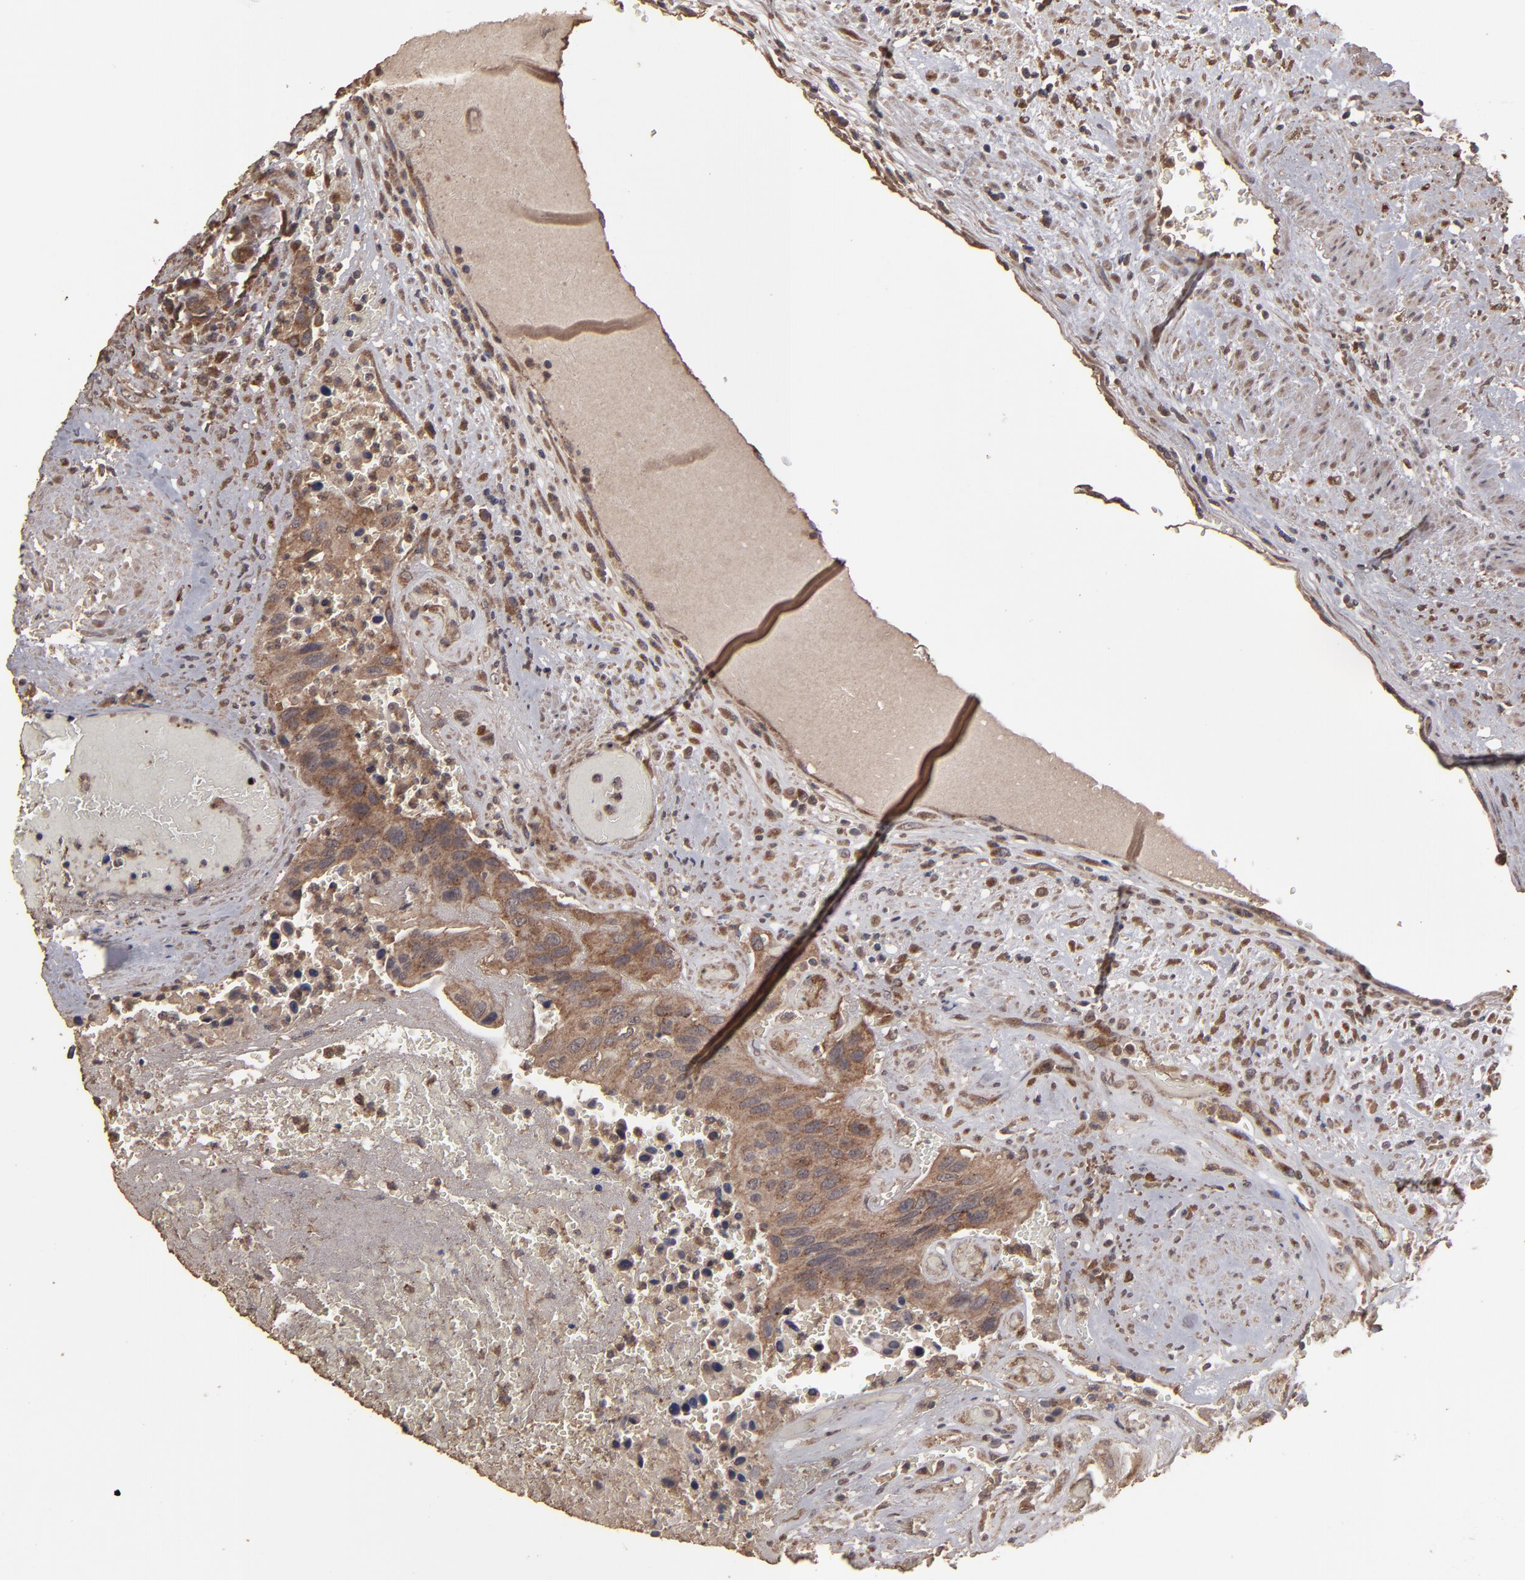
{"staining": {"intensity": "moderate", "quantity": ">75%", "location": "cytoplasmic/membranous"}, "tissue": "urothelial cancer", "cell_type": "Tumor cells", "image_type": "cancer", "snomed": [{"axis": "morphology", "description": "Urothelial carcinoma, High grade"}, {"axis": "topography", "description": "Urinary bladder"}], "caption": "Immunohistochemical staining of human high-grade urothelial carcinoma exhibits medium levels of moderate cytoplasmic/membranous staining in approximately >75% of tumor cells.", "gene": "MMP2", "patient": {"sex": "male", "age": 66}}